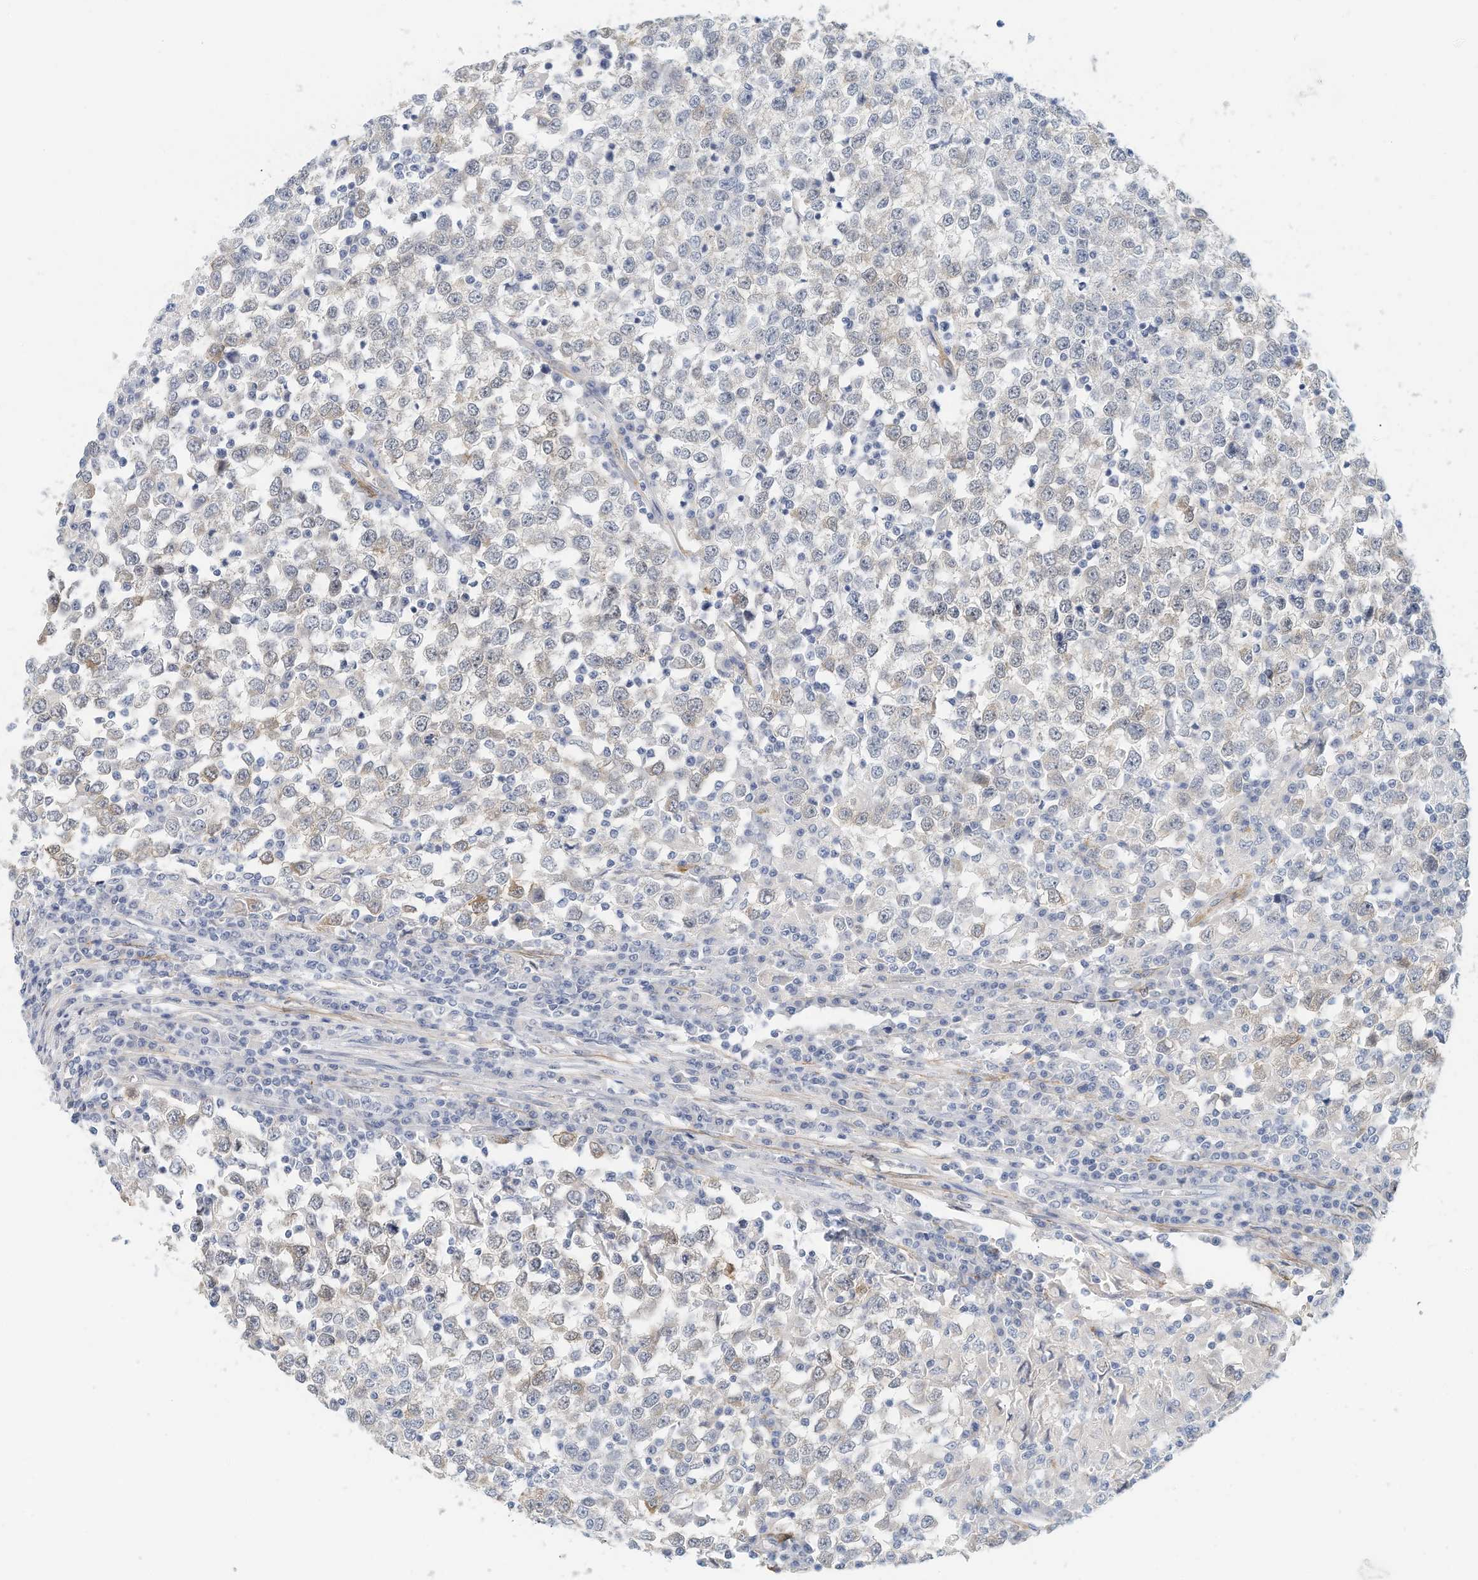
{"staining": {"intensity": "negative", "quantity": "none", "location": "none"}, "tissue": "testis cancer", "cell_type": "Tumor cells", "image_type": "cancer", "snomed": [{"axis": "morphology", "description": "Seminoma, NOS"}, {"axis": "topography", "description": "Testis"}], "caption": "Histopathology image shows no significant protein expression in tumor cells of testis seminoma.", "gene": "ARHGAP28", "patient": {"sex": "male", "age": 65}}